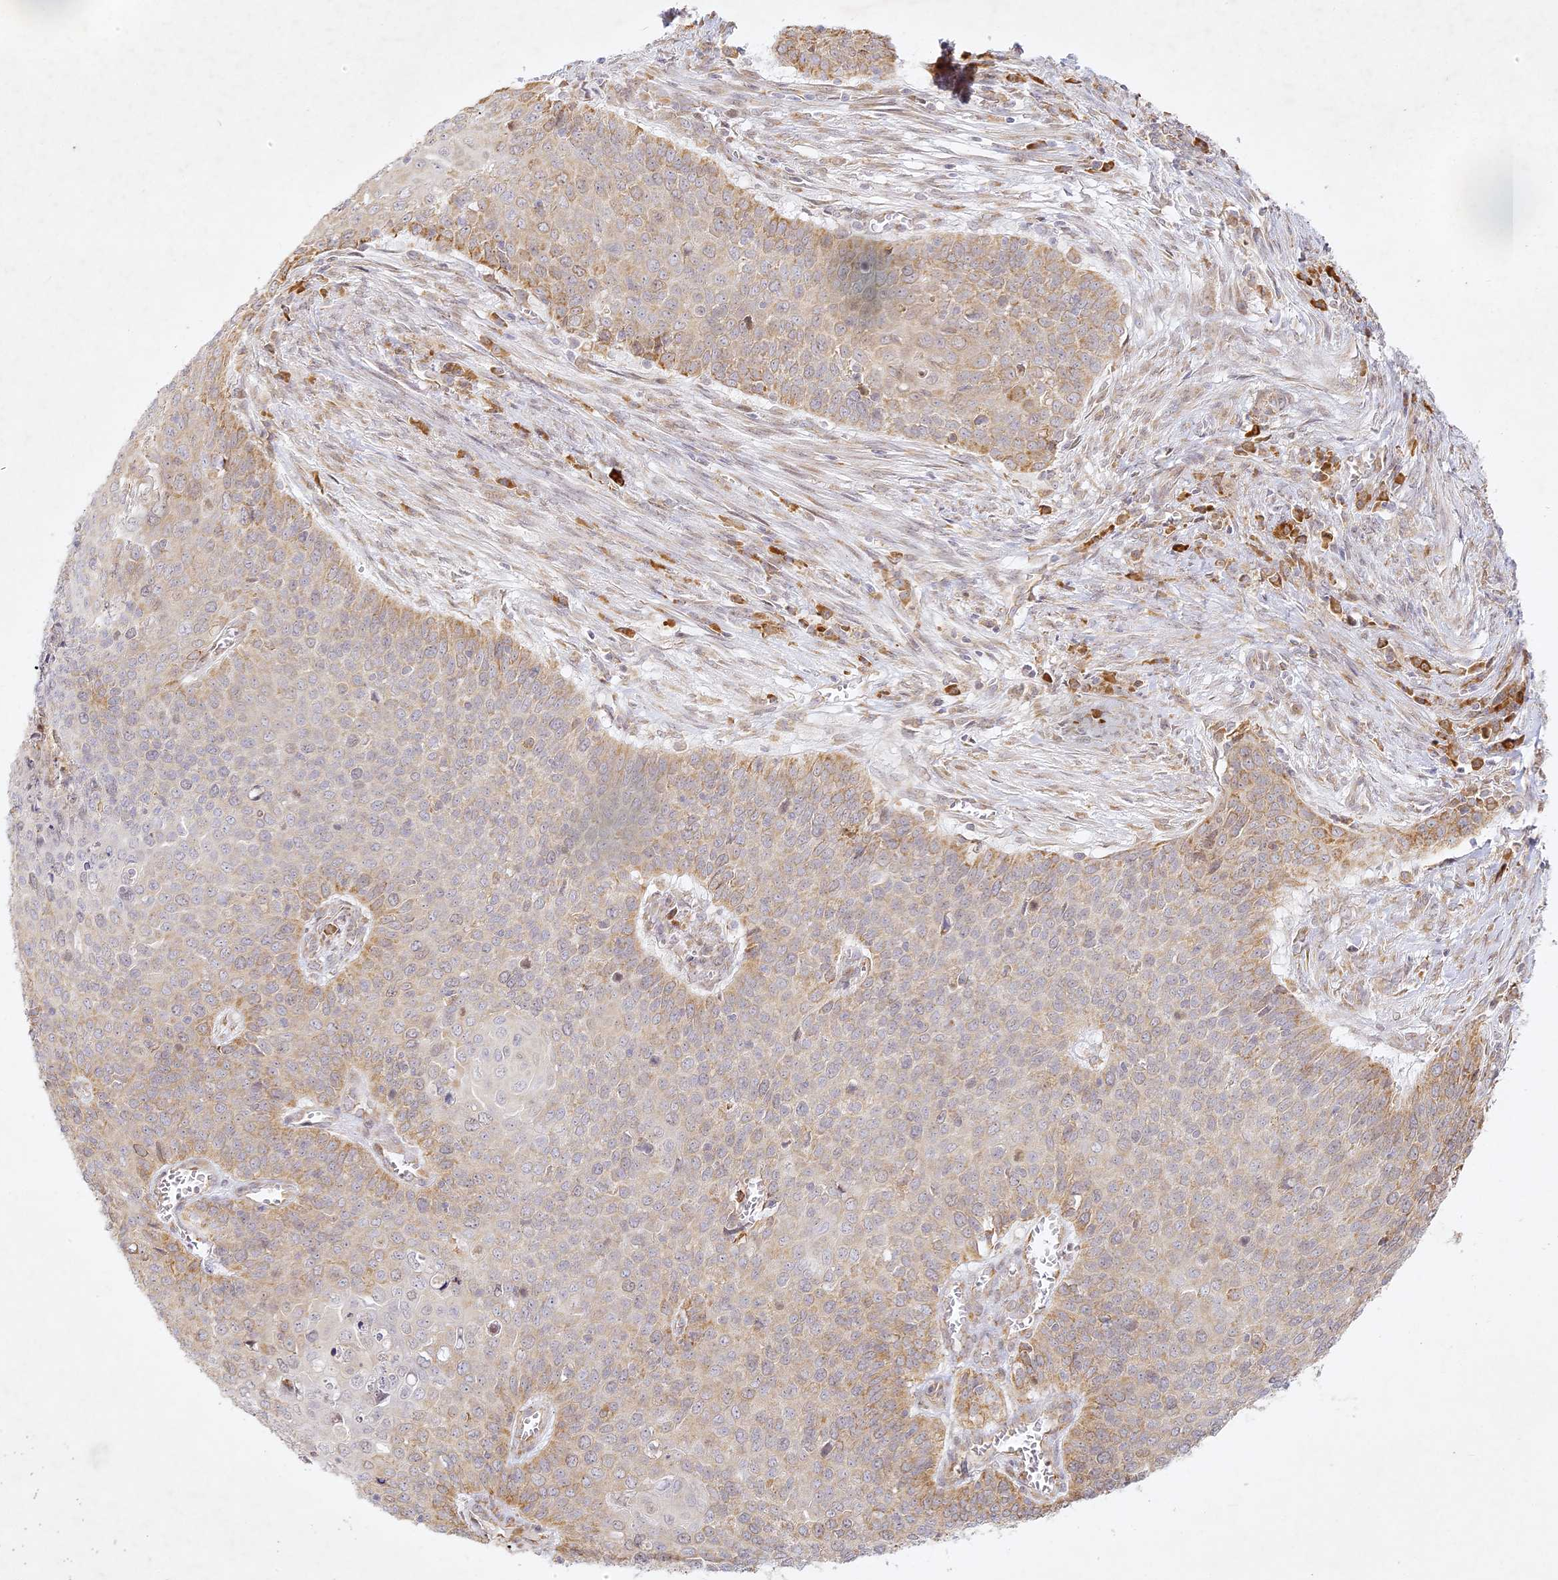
{"staining": {"intensity": "weak", "quantity": "<25%", "location": "cytoplasmic/membranous"}, "tissue": "cervical cancer", "cell_type": "Tumor cells", "image_type": "cancer", "snomed": [{"axis": "morphology", "description": "Squamous cell carcinoma, NOS"}, {"axis": "topography", "description": "Cervix"}], "caption": "Immunohistochemistry (IHC) photomicrograph of neoplastic tissue: human cervical cancer (squamous cell carcinoma) stained with DAB displays no significant protein expression in tumor cells.", "gene": "SLC30A5", "patient": {"sex": "female", "age": 39}}